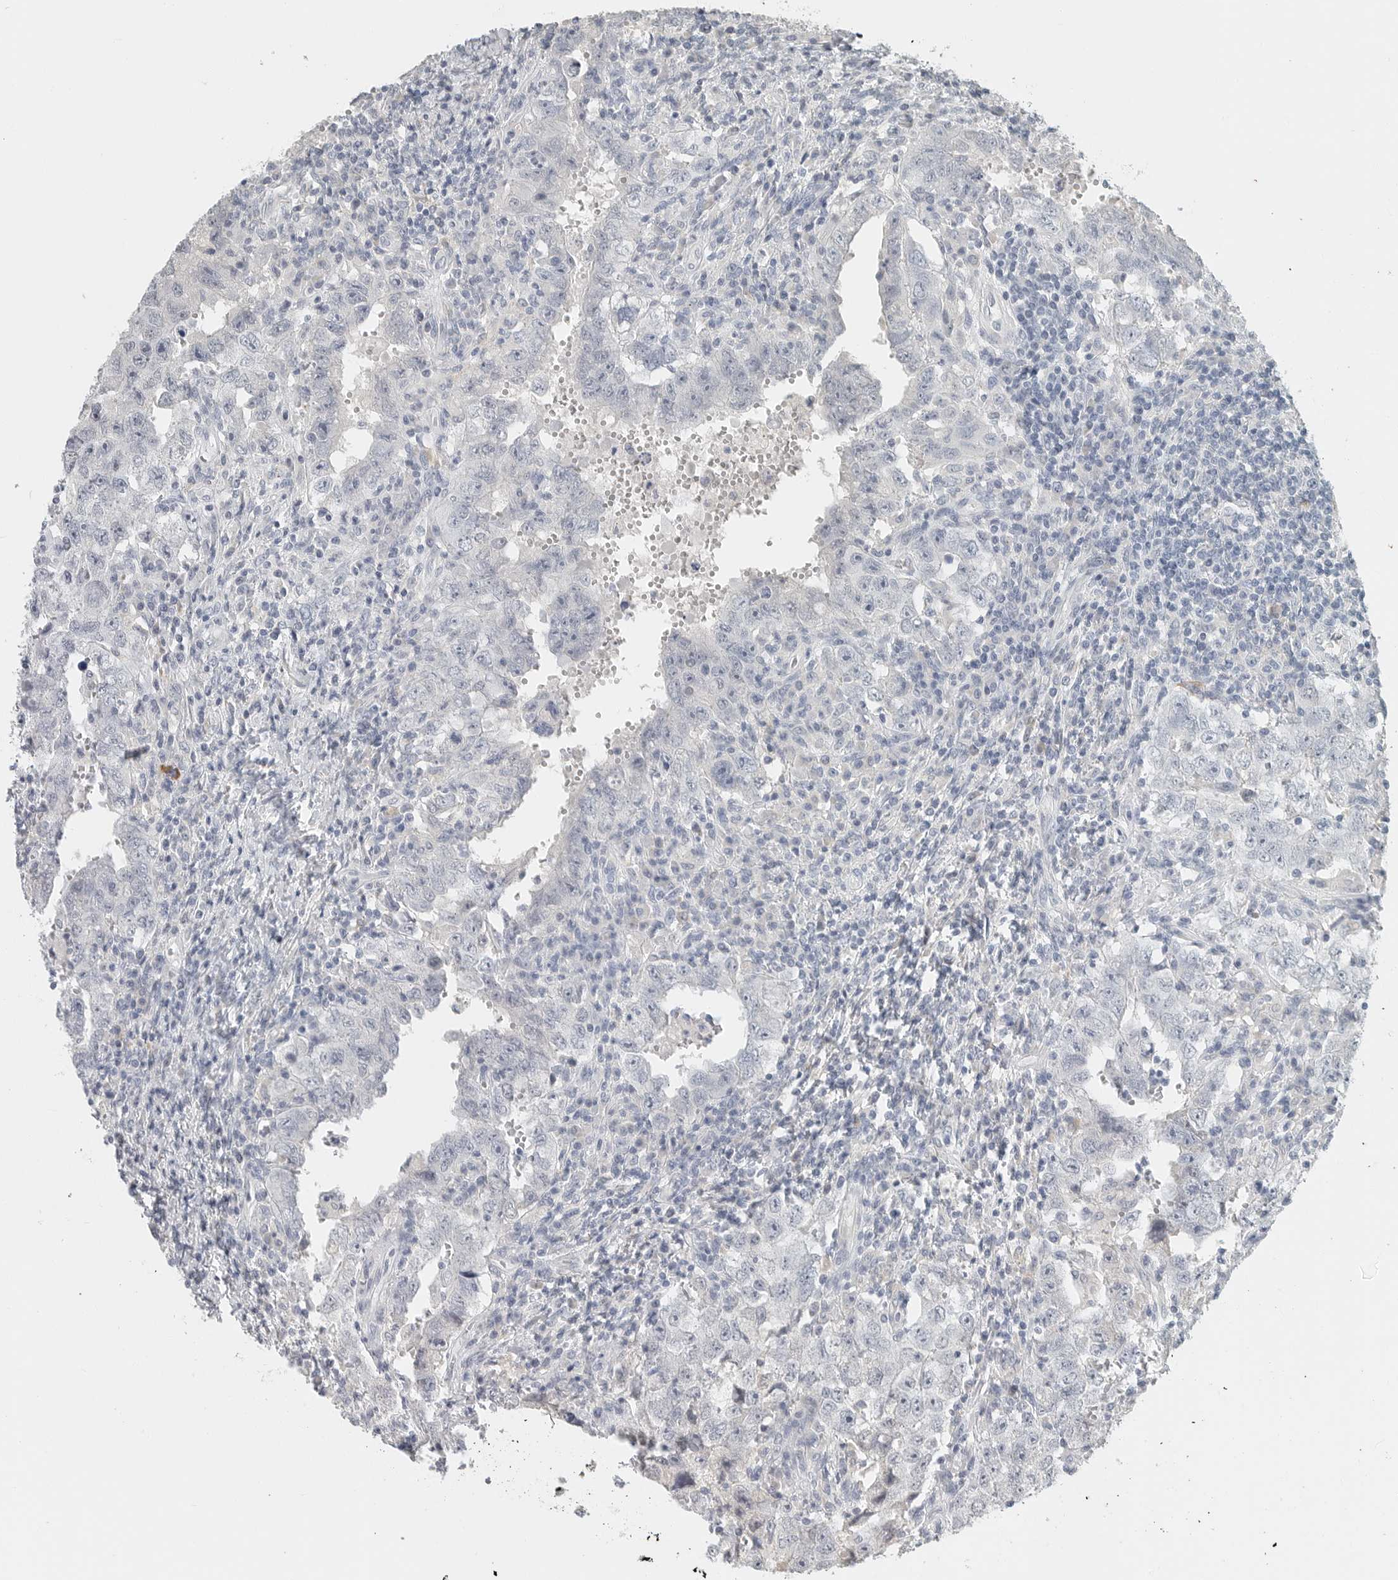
{"staining": {"intensity": "negative", "quantity": "none", "location": "none"}, "tissue": "testis cancer", "cell_type": "Tumor cells", "image_type": "cancer", "snomed": [{"axis": "morphology", "description": "Carcinoma, Embryonal, NOS"}, {"axis": "topography", "description": "Testis"}], "caption": "Immunohistochemical staining of human testis cancer reveals no significant staining in tumor cells.", "gene": "PAM", "patient": {"sex": "male", "age": 26}}